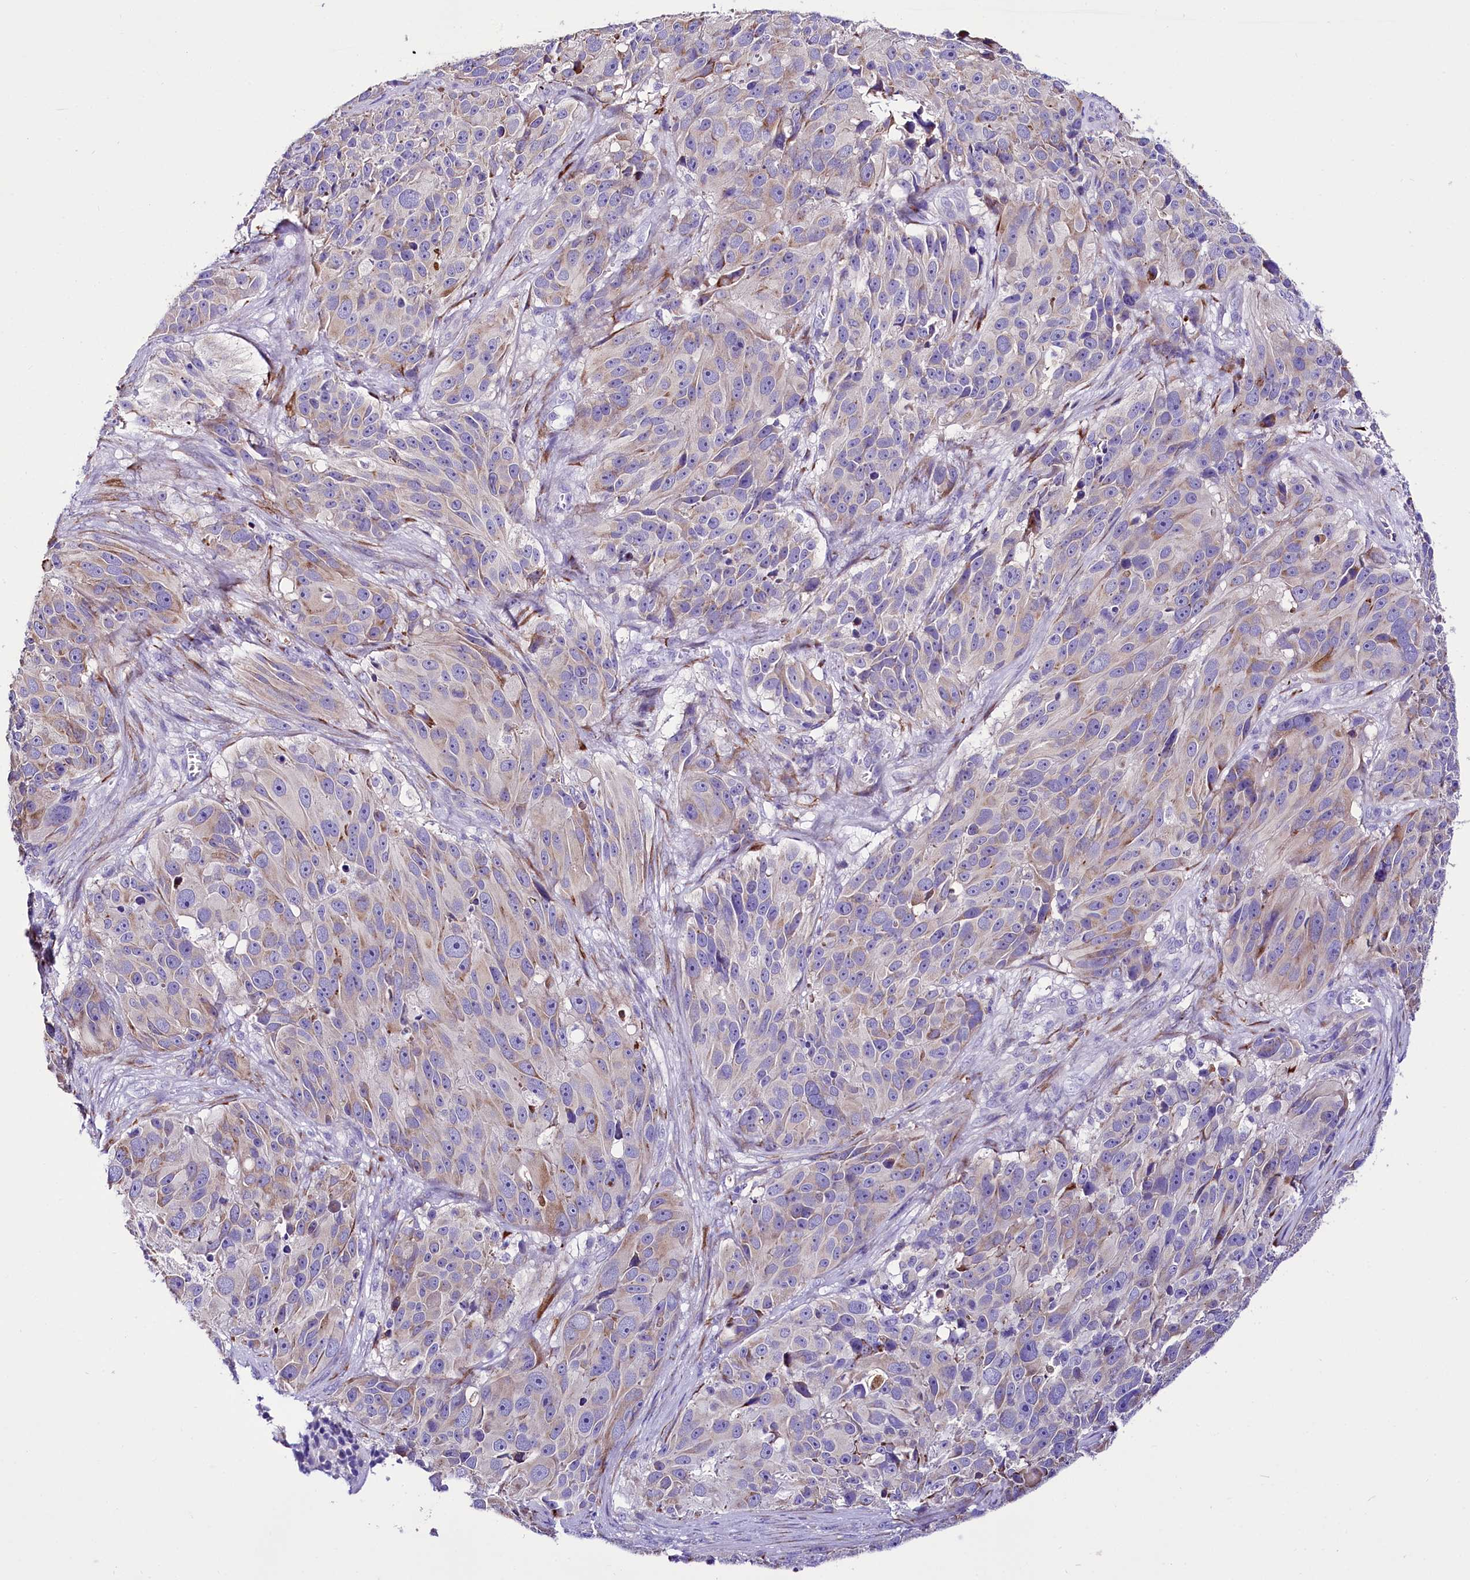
{"staining": {"intensity": "moderate", "quantity": "<25%", "location": "cytoplasmic/membranous"}, "tissue": "melanoma", "cell_type": "Tumor cells", "image_type": "cancer", "snomed": [{"axis": "morphology", "description": "Malignant melanoma, NOS"}, {"axis": "topography", "description": "Skin"}], "caption": "IHC of human melanoma demonstrates low levels of moderate cytoplasmic/membranous expression in about <25% of tumor cells.", "gene": "A2ML1", "patient": {"sex": "male", "age": 84}}